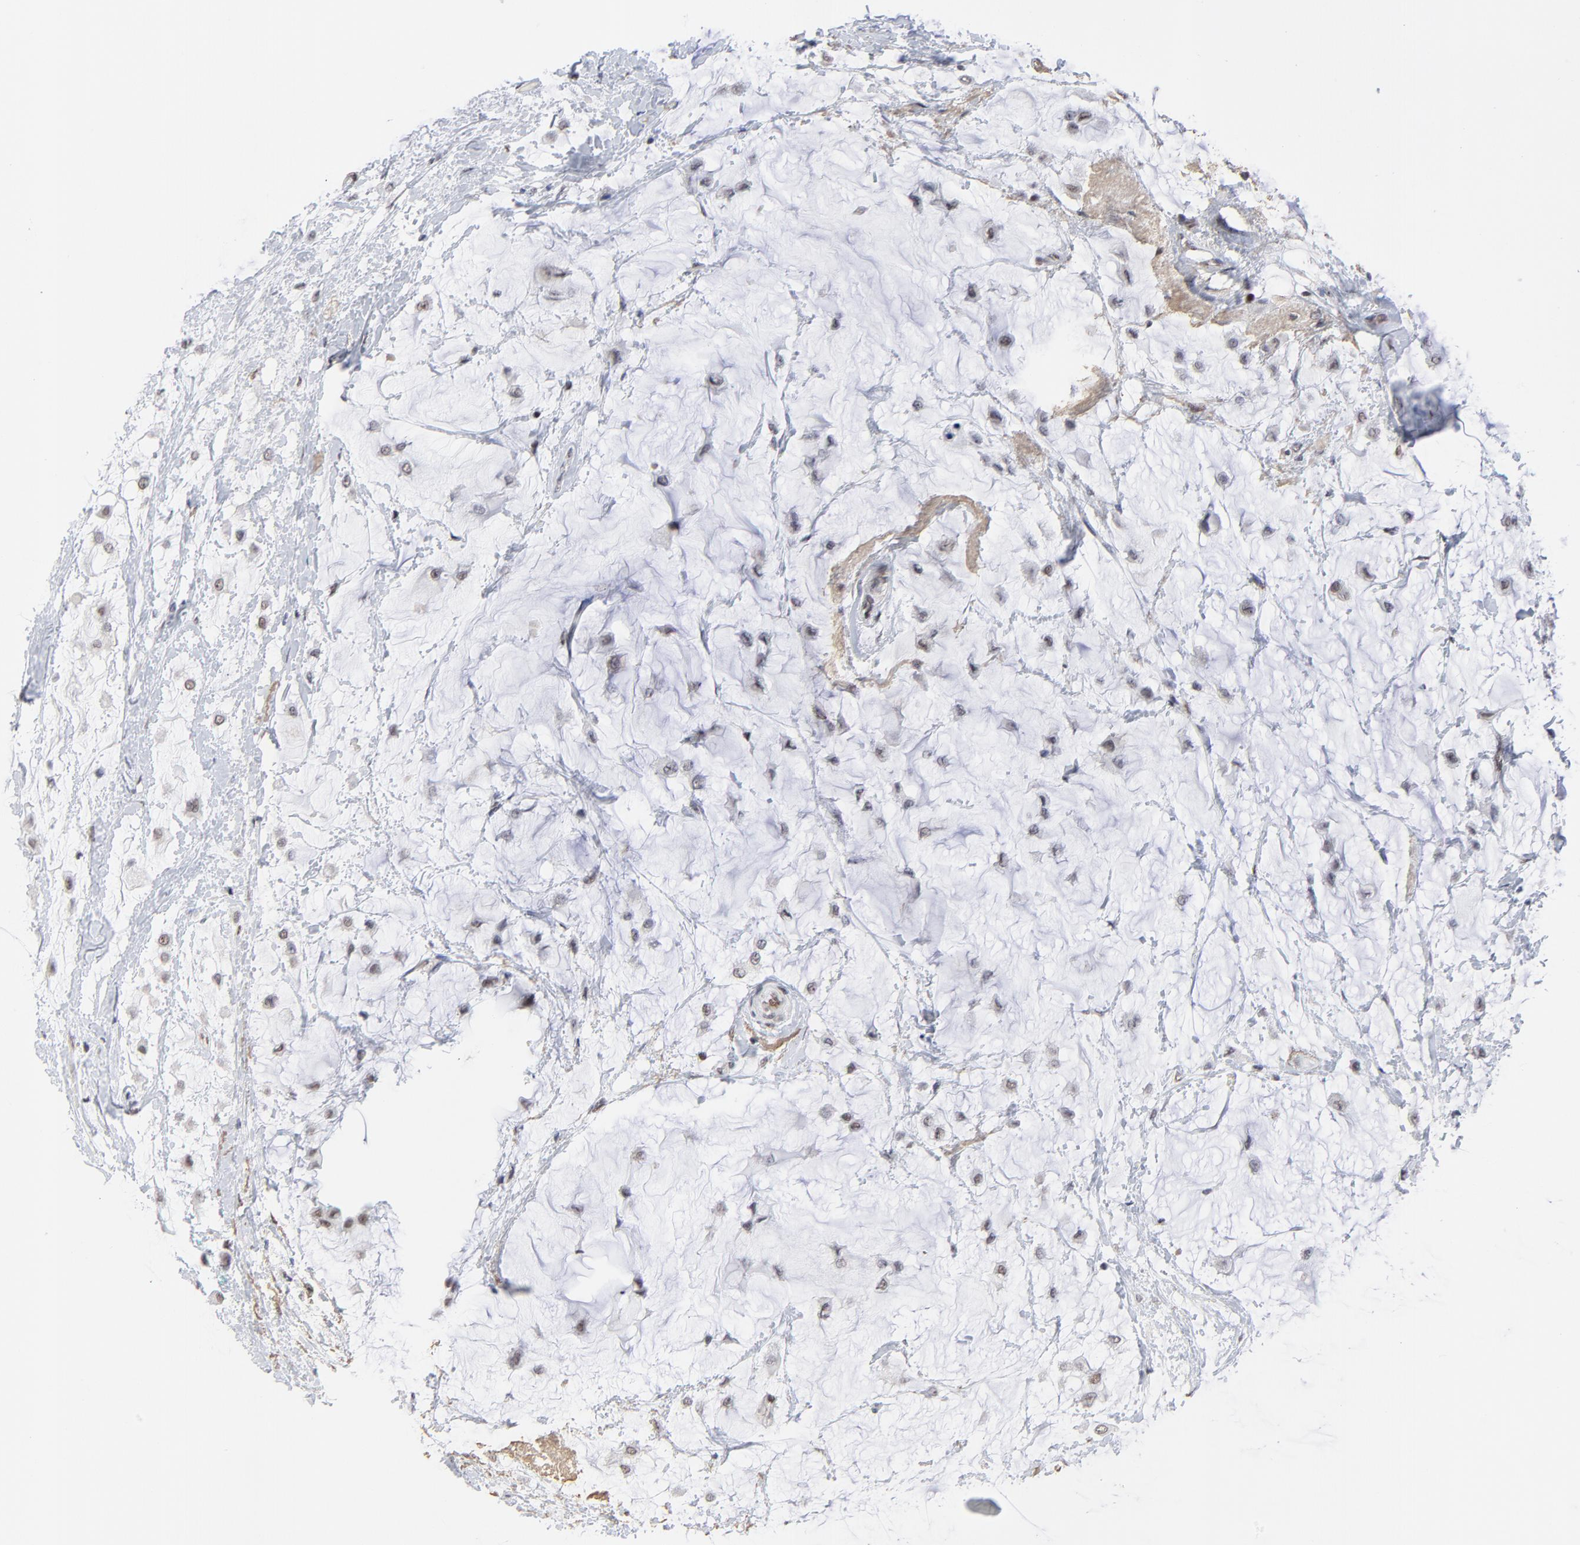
{"staining": {"intensity": "weak", "quantity": "<25%", "location": "nuclear"}, "tissue": "breast cancer", "cell_type": "Tumor cells", "image_type": "cancer", "snomed": [{"axis": "morphology", "description": "Lobular carcinoma"}, {"axis": "topography", "description": "Breast"}], "caption": "Tumor cells show no significant expression in breast cancer (lobular carcinoma).", "gene": "OGFOD1", "patient": {"sex": "female", "age": 85}}